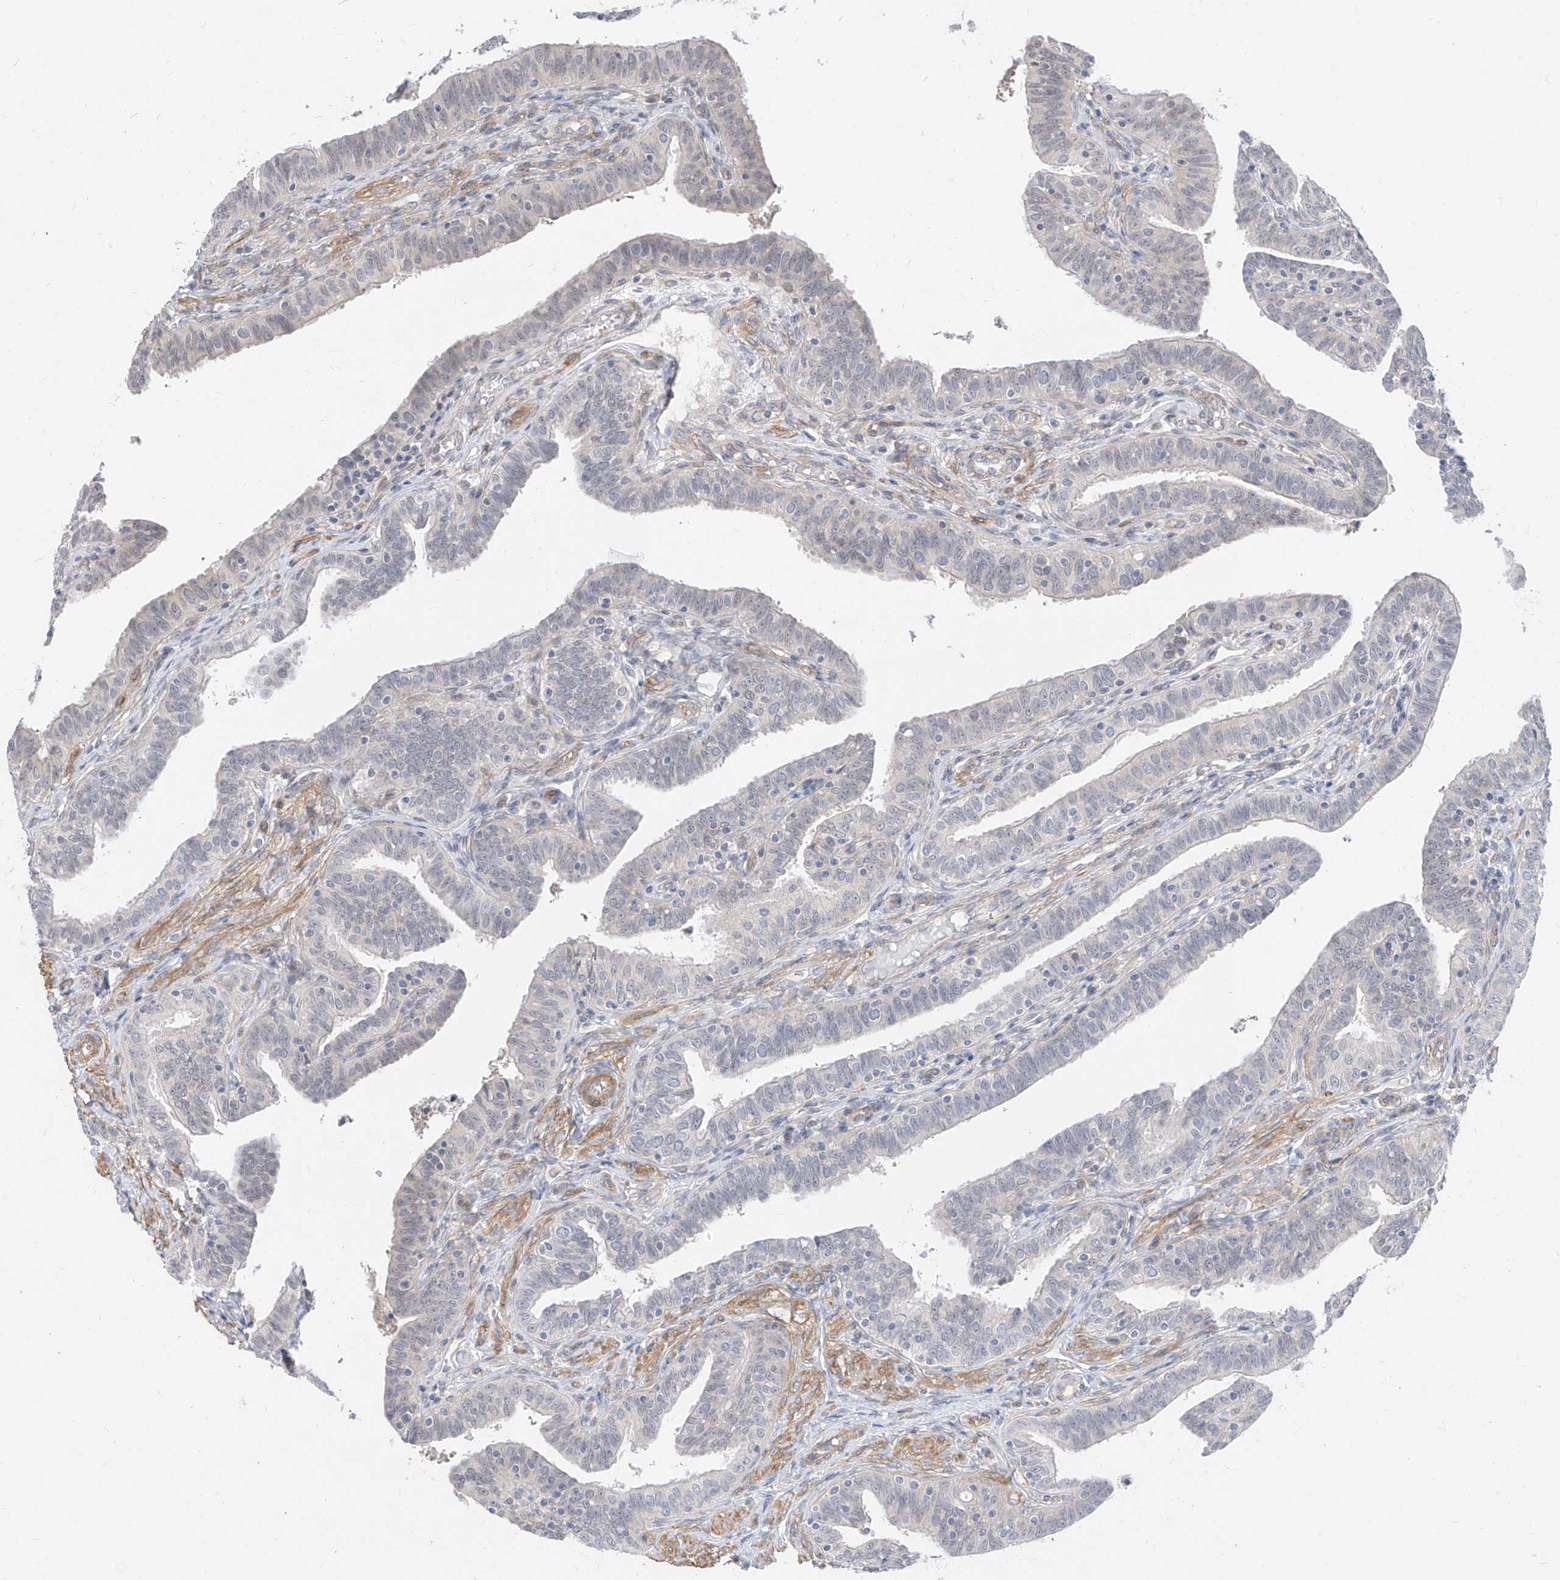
{"staining": {"intensity": "negative", "quantity": "none", "location": "none"}, "tissue": "fallopian tube", "cell_type": "Glandular cells", "image_type": "normal", "snomed": [{"axis": "morphology", "description": "Normal tissue, NOS"}, {"axis": "topography", "description": "Fallopian tube"}], "caption": "The micrograph displays no significant expression in glandular cells of fallopian tube.", "gene": "ABLIM2", "patient": {"sex": "female", "age": 39}}